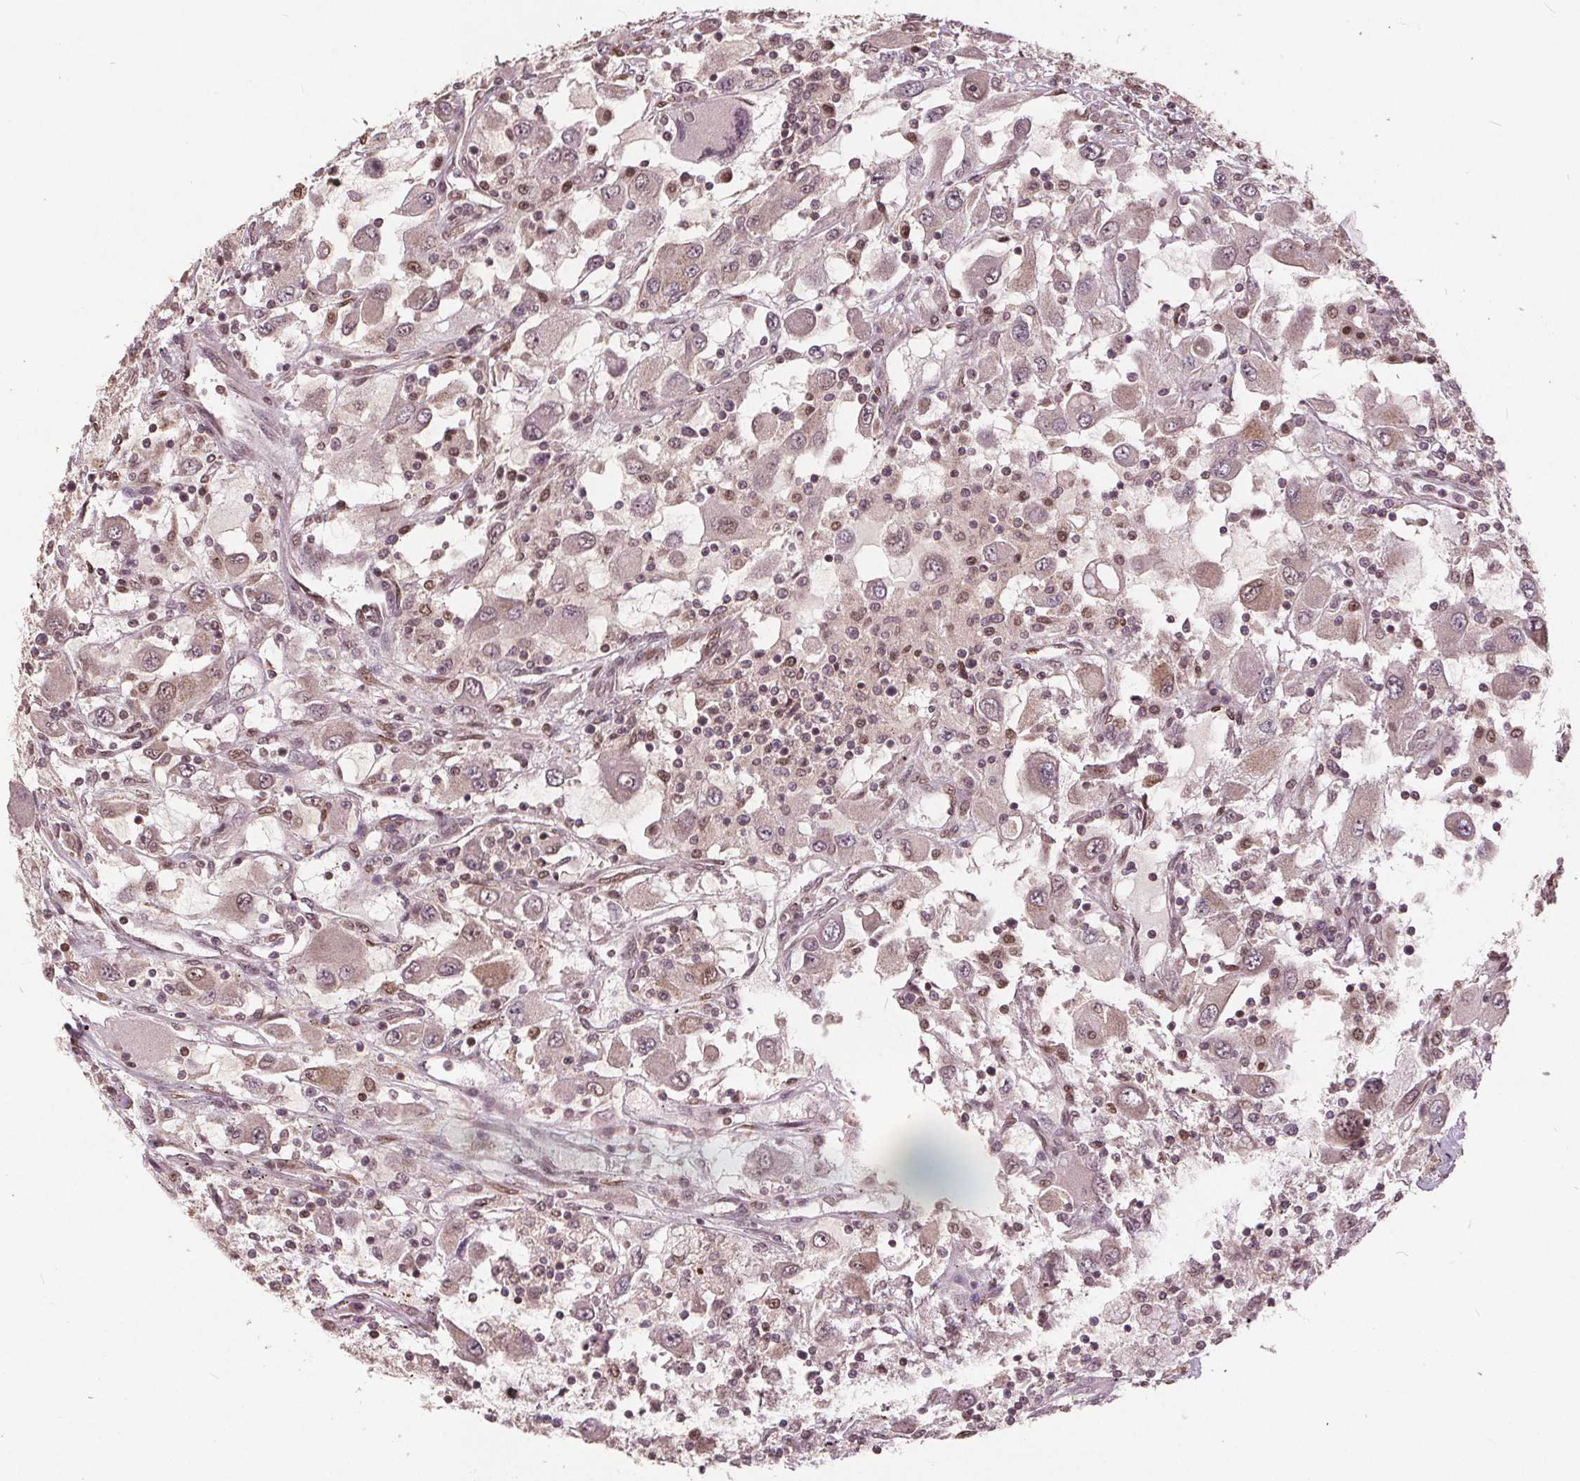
{"staining": {"intensity": "weak", "quantity": "<25%", "location": "nuclear"}, "tissue": "renal cancer", "cell_type": "Tumor cells", "image_type": "cancer", "snomed": [{"axis": "morphology", "description": "Adenocarcinoma, NOS"}, {"axis": "topography", "description": "Kidney"}], "caption": "DAB immunohistochemical staining of renal cancer (adenocarcinoma) displays no significant positivity in tumor cells.", "gene": "HIF1AN", "patient": {"sex": "female", "age": 67}}